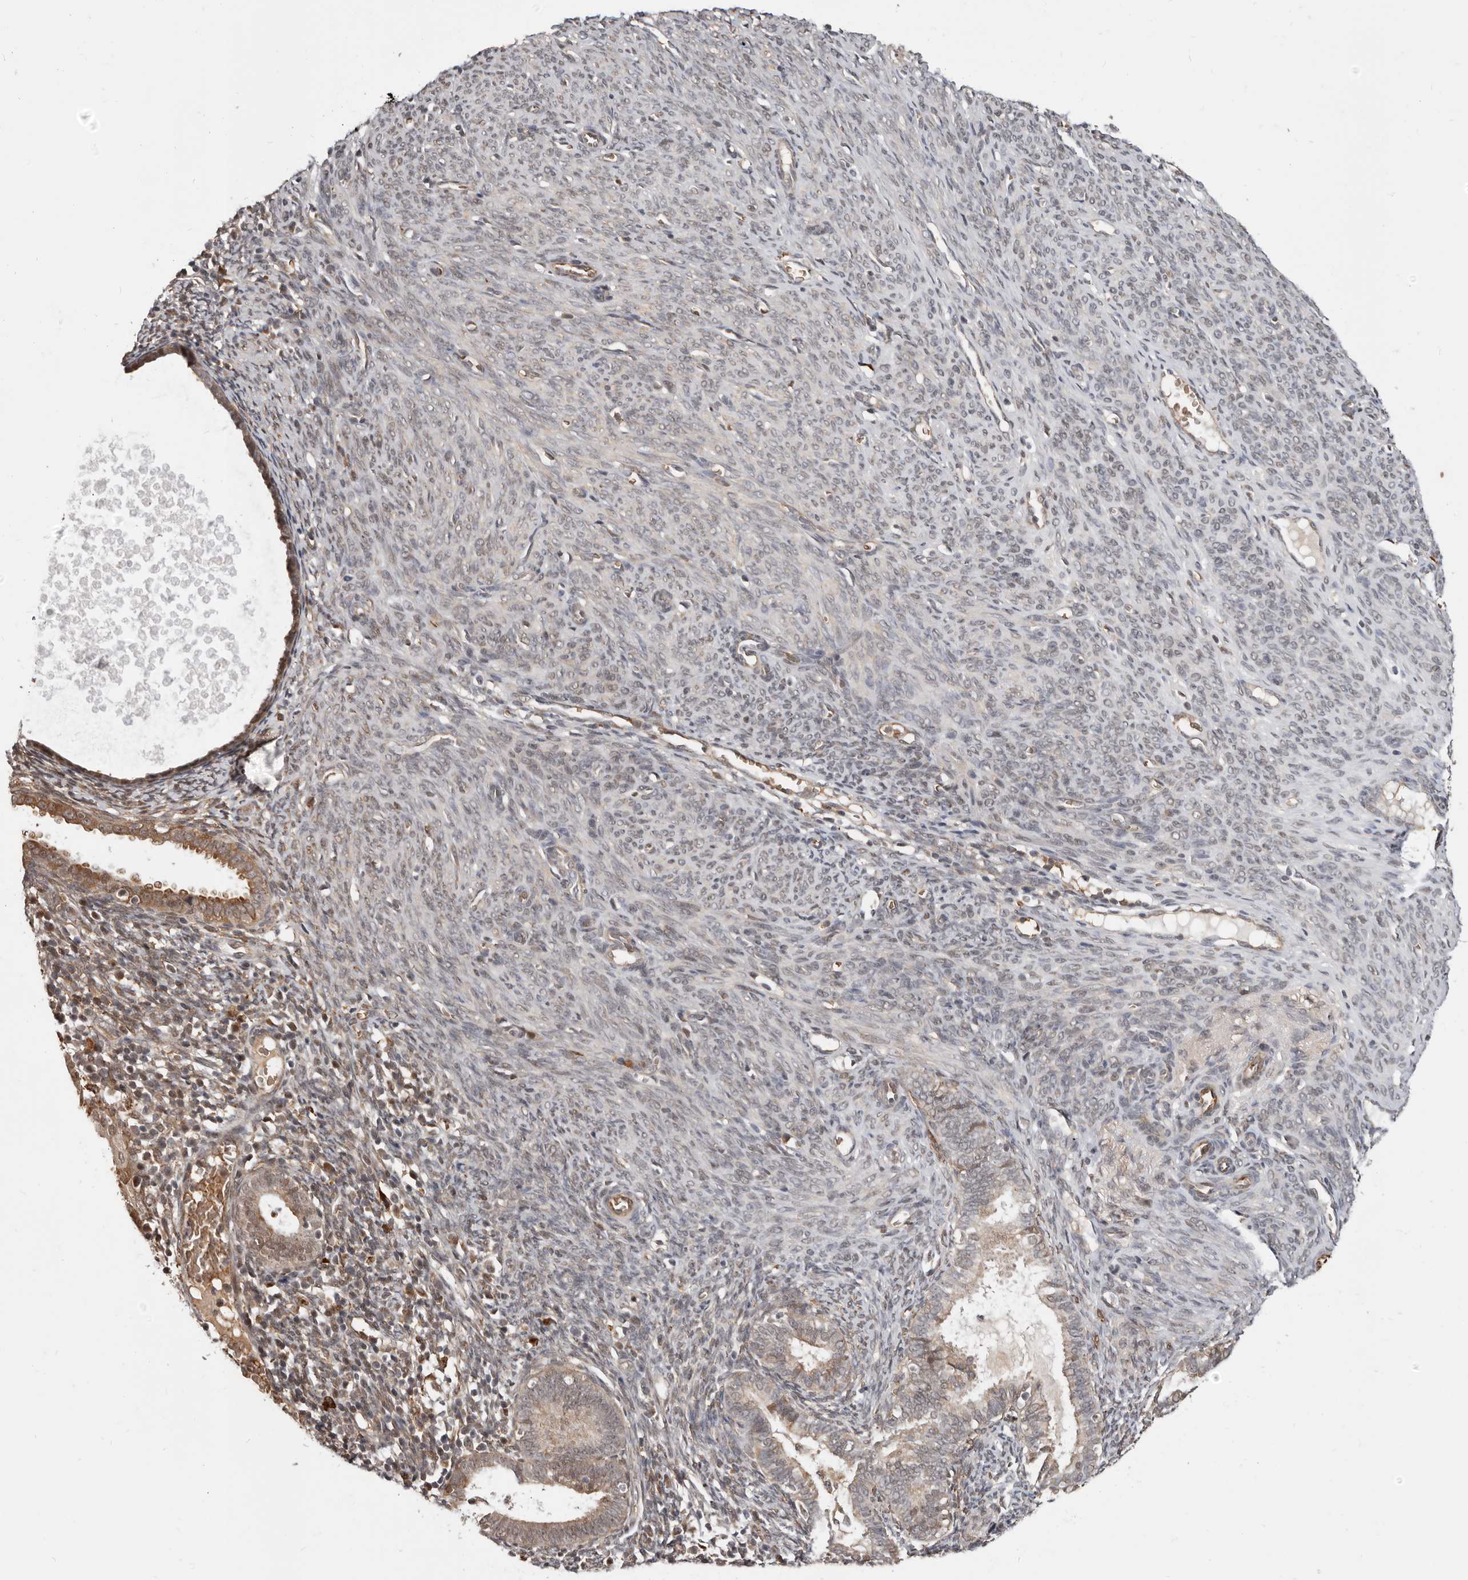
{"staining": {"intensity": "moderate", "quantity": ">75%", "location": "cytoplasmic/membranous,nuclear"}, "tissue": "endometrial cancer", "cell_type": "Tumor cells", "image_type": "cancer", "snomed": [{"axis": "morphology", "description": "Adenocarcinoma, NOS"}, {"axis": "topography", "description": "Uterus"}], "caption": "Human endometrial cancer (adenocarcinoma) stained with a protein marker demonstrates moderate staining in tumor cells.", "gene": "NCOA3", "patient": {"sex": "female", "age": 77}}